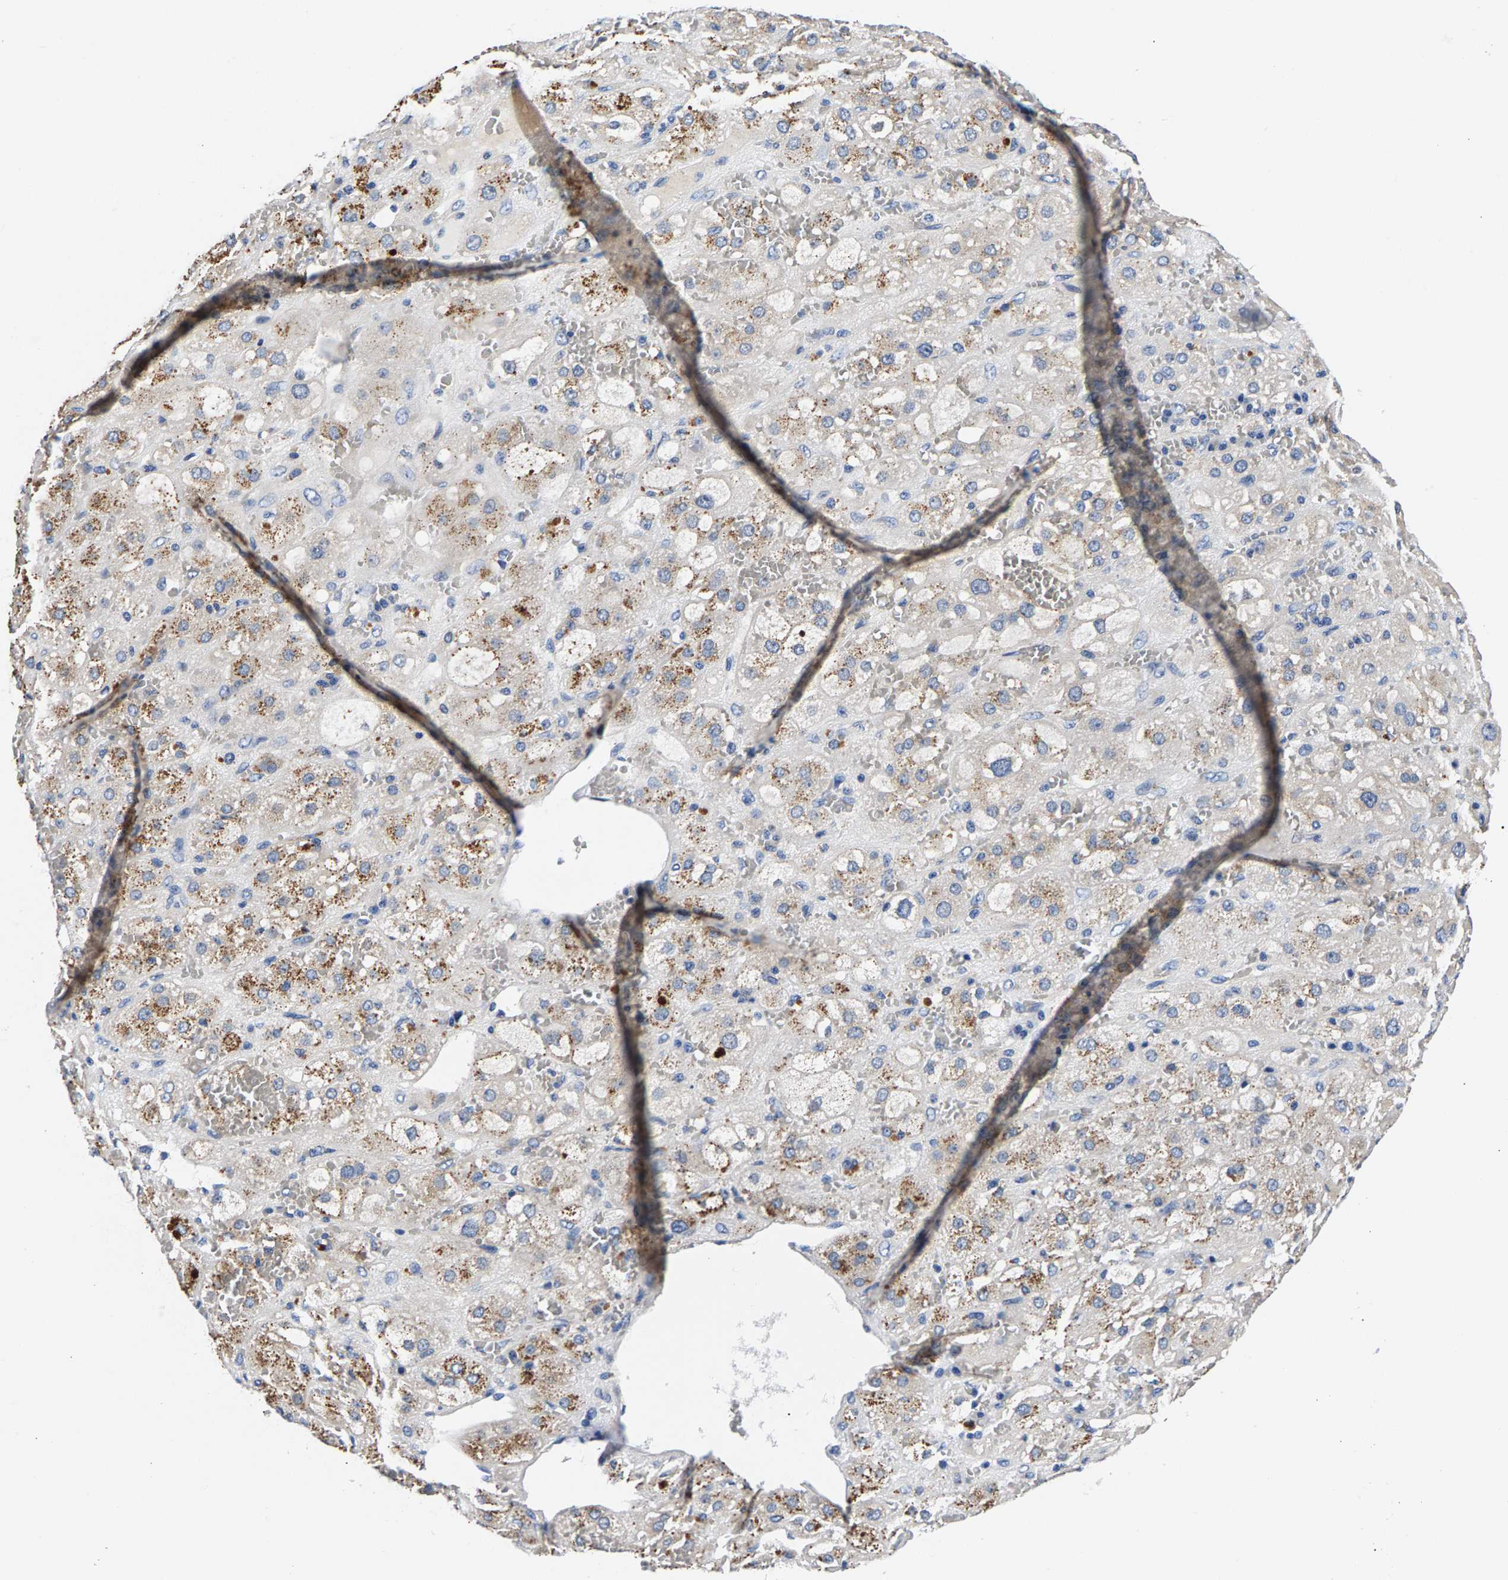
{"staining": {"intensity": "moderate", "quantity": "25%-75%", "location": "cytoplasmic/membranous"}, "tissue": "adrenal gland", "cell_type": "Glandular cells", "image_type": "normal", "snomed": [{"axis": "morphology", "description": "Normal tissue, NOS"}, {"axis": "topography", "description": "Adrenal gland"}], "caption": "Immunohistochemistry photomicrograph of unremarkable human adrenal gland stained for a protein (brown), which demonstrates medium levels of moderate cytoplasmic/membranous expression in about 25%-75% of glandular cells.", "gene": "P2RY4", "patient": {"sex": "female", "age": 47}}